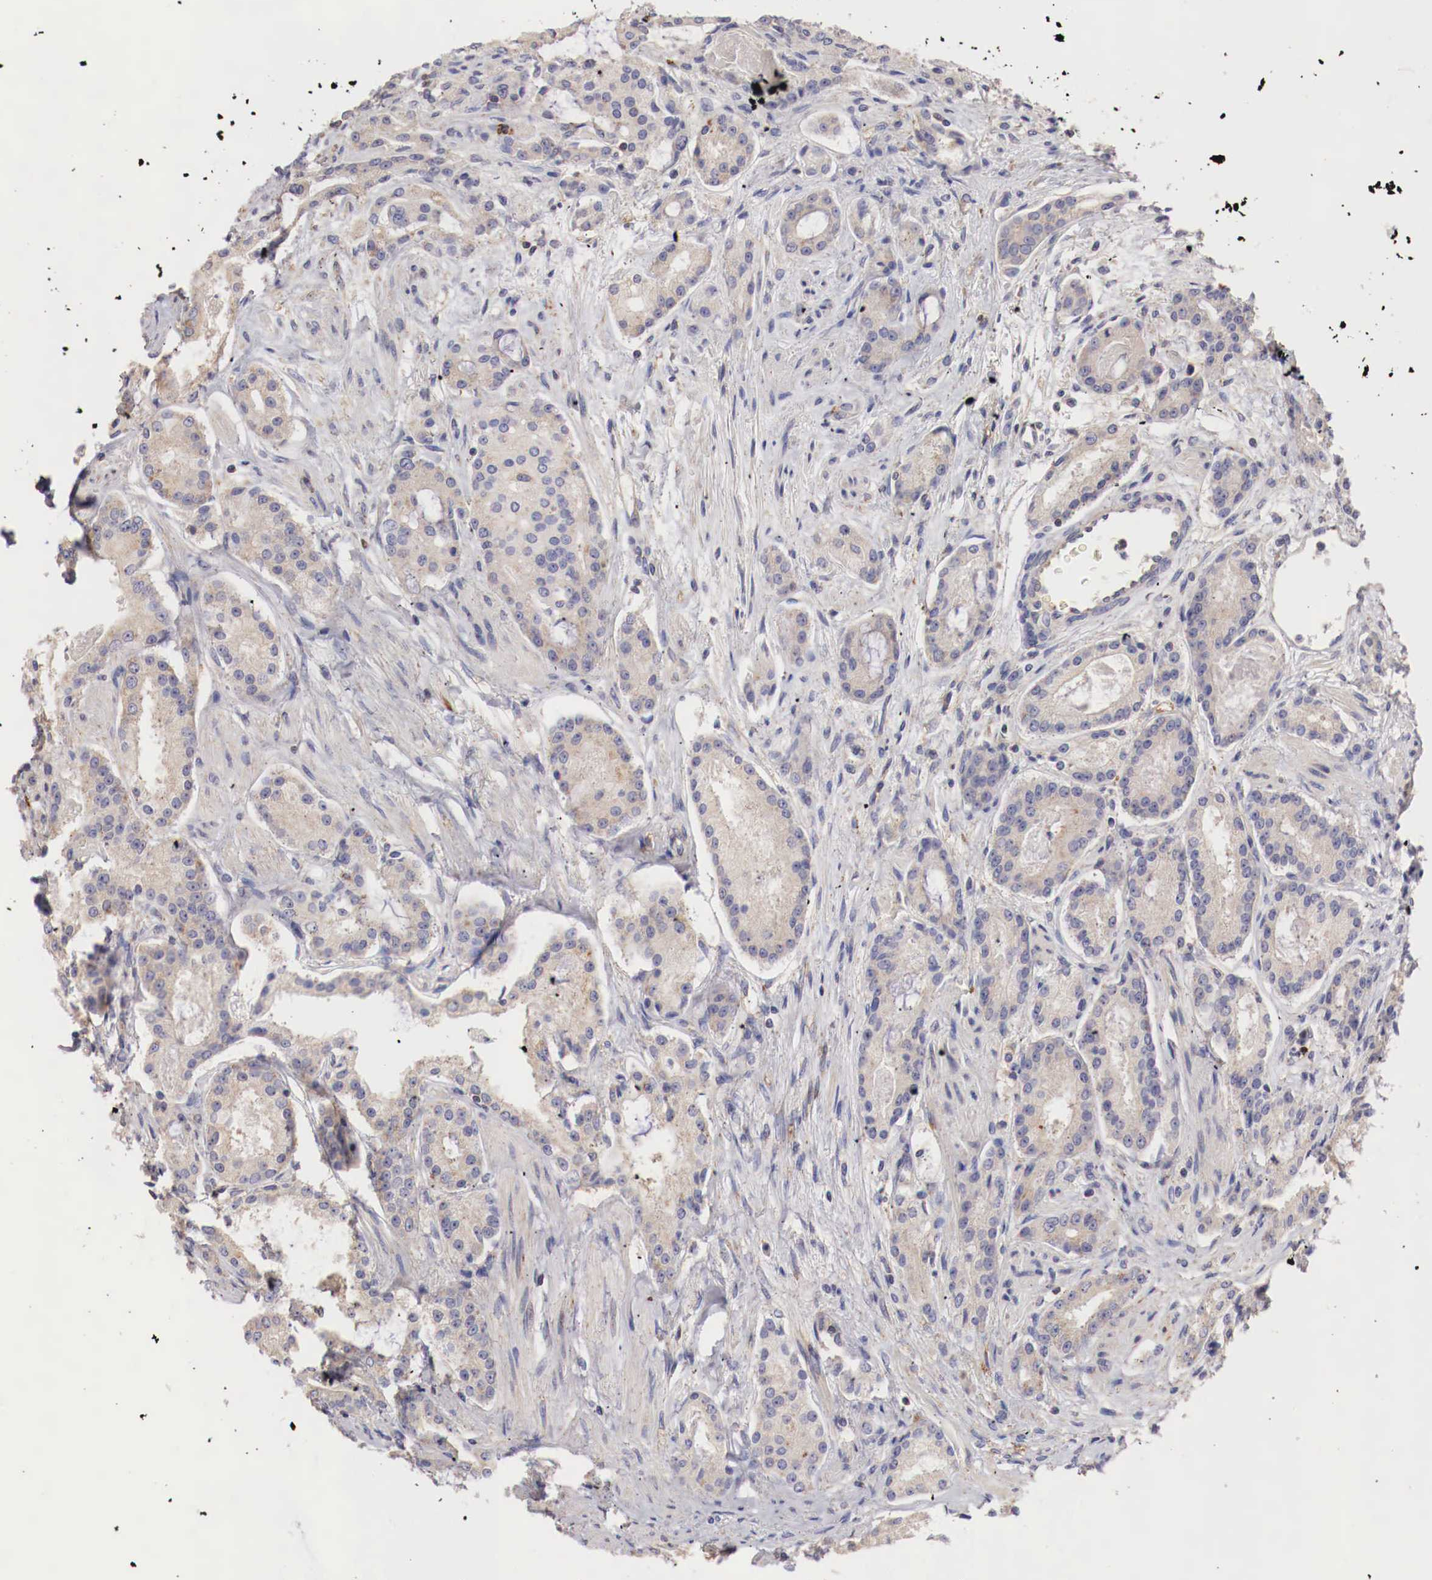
{"staining": {"intensity": "negative", "quantity": "none", "location": "none"}, "tissue": "prostate cancer", "cell_type": "Tumor cells", "image_type": "cancer", "snomed": [{"axis": "morphology", "description": "Adenocarcinoma, Medium grade"}, {"axis": "topography", "description": "Prostate"}], "caption": "Immunohistochemistry (IHC) photomicrograph of human medium-grade adenocarcinoma (prostate) stained for a protein (brown), which shows no positivity in tumor cells. (Stains: DAB immunohistochemistry with hematoxylin counter stain, Microscopy: brightfield microscopy at high magnification).", "gene": "PITPNA", "patient": {"sex": "male", "age": 72}}